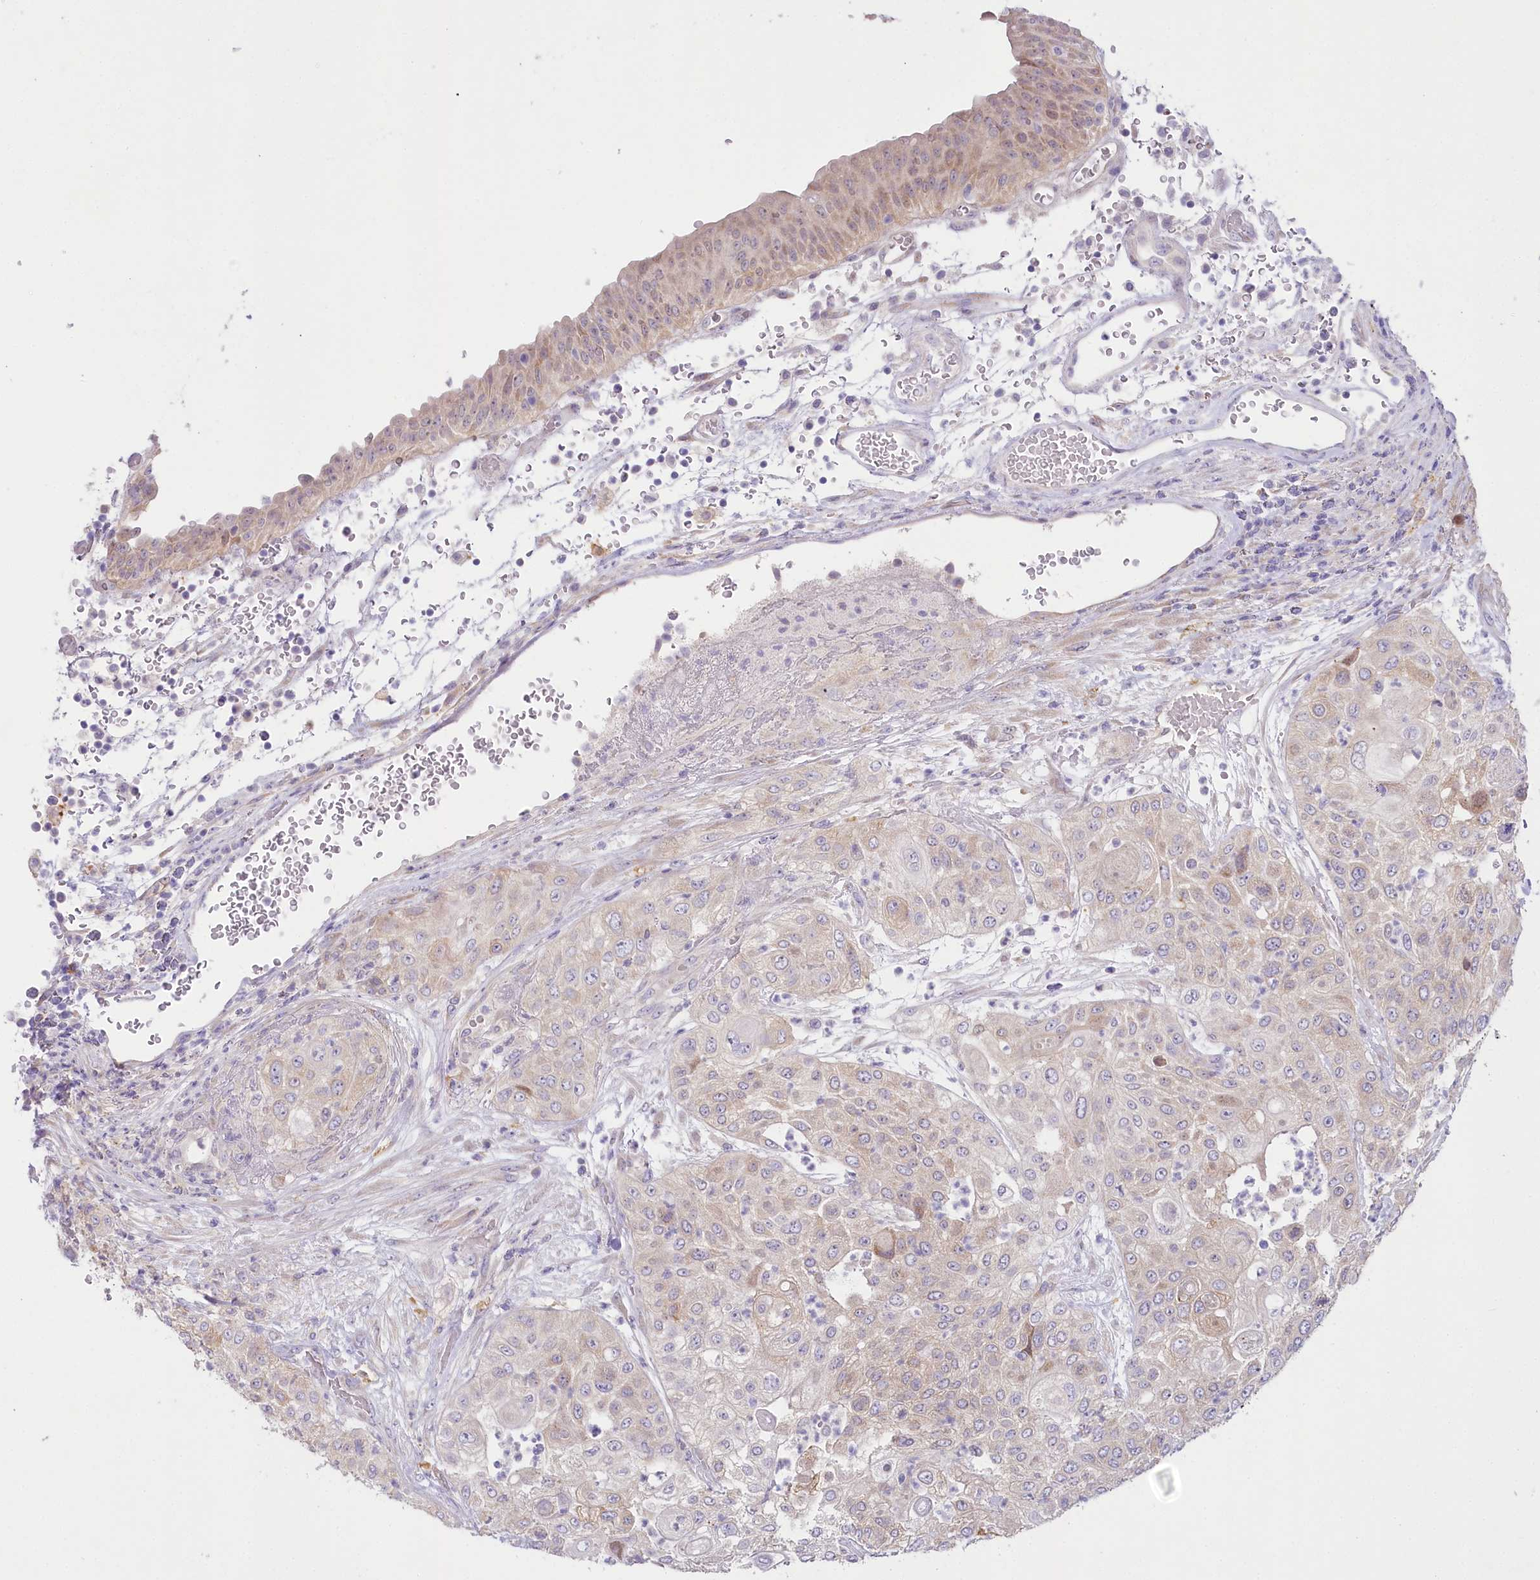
{"staining": {"intensity": "weak", "quantity": ">75%", "location": "cytoplasmic/membranous"}, "tissue": "urothelial cancer", "cell_type": "Tumor cells", "image_type": "cancer", "snomed": [{"axis": "morphology", "description": "Urothelial carcinoma, High grade"}, {"axis": "topography", "description": "Urinary bladder"}], "caption": "DAB immunohistochemical staining of high-grade urothelial carcinoma demonstrates weak cytoplasmic/membranous protein positivity in approximately >75% of tumor cells.", "gene": "MYOZ1", "patient": {"sex": "female", "age": 79}}